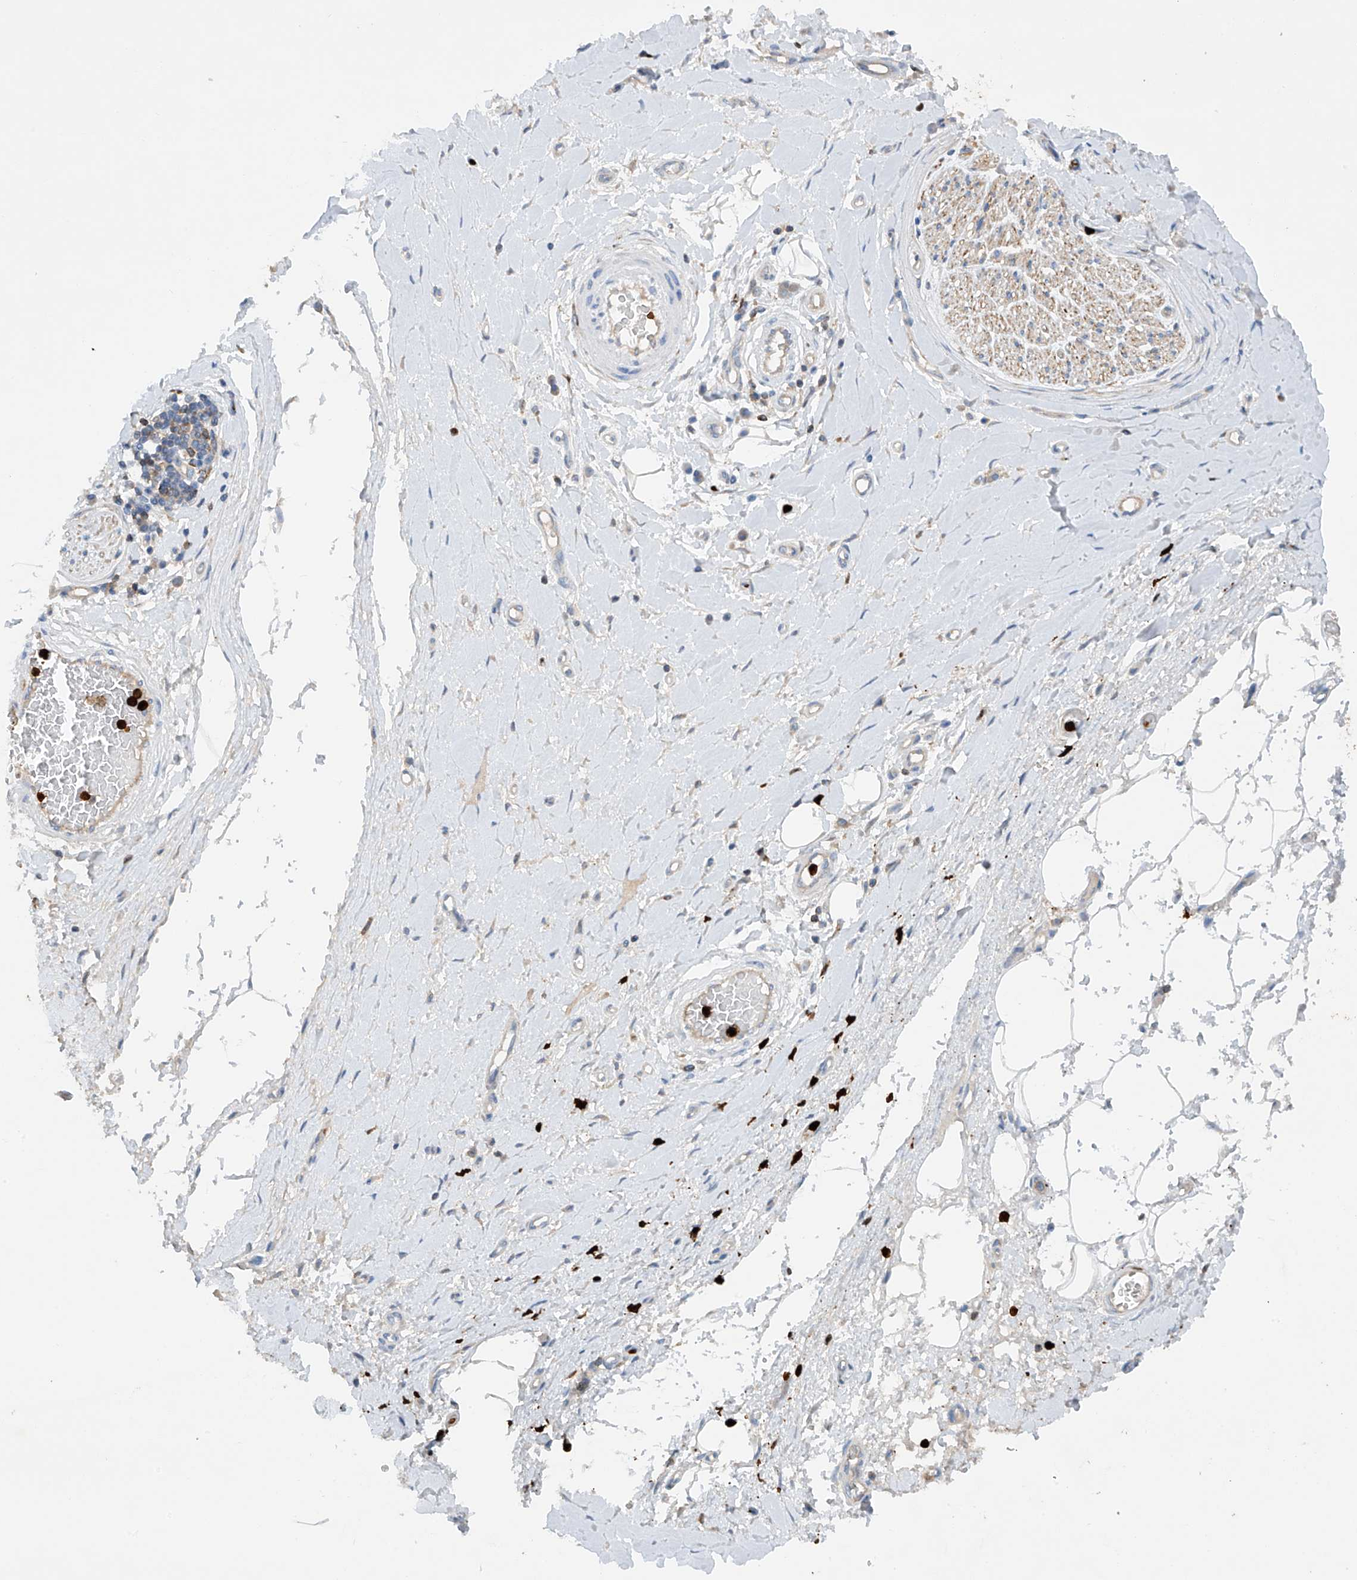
{"staining": {"intensity": "negative", "quantity": "none", "location": "none"}, "tissue": "adipose tissue", "cell_type": "Adipocytes", "image_type": "normal", "snomed": [{"axis": "morphology", "description": "Normal tissue, NOS"}, {"axis": "morphology", "description": "Adenocarcinoma, NOS"}, {"axis": "topography", "description": "Esophagus"}, {"axis": "topography", "description": "Stomach, upper"}, {"axis": "topography", "description": "Peripheral nerve tissue"}], "caption": "The photomicrograph reveals no significant staining in adipocytes of adipose tissue.", "gene": "PHACTR2", "patient": {"sex": "male", "age": 62}}